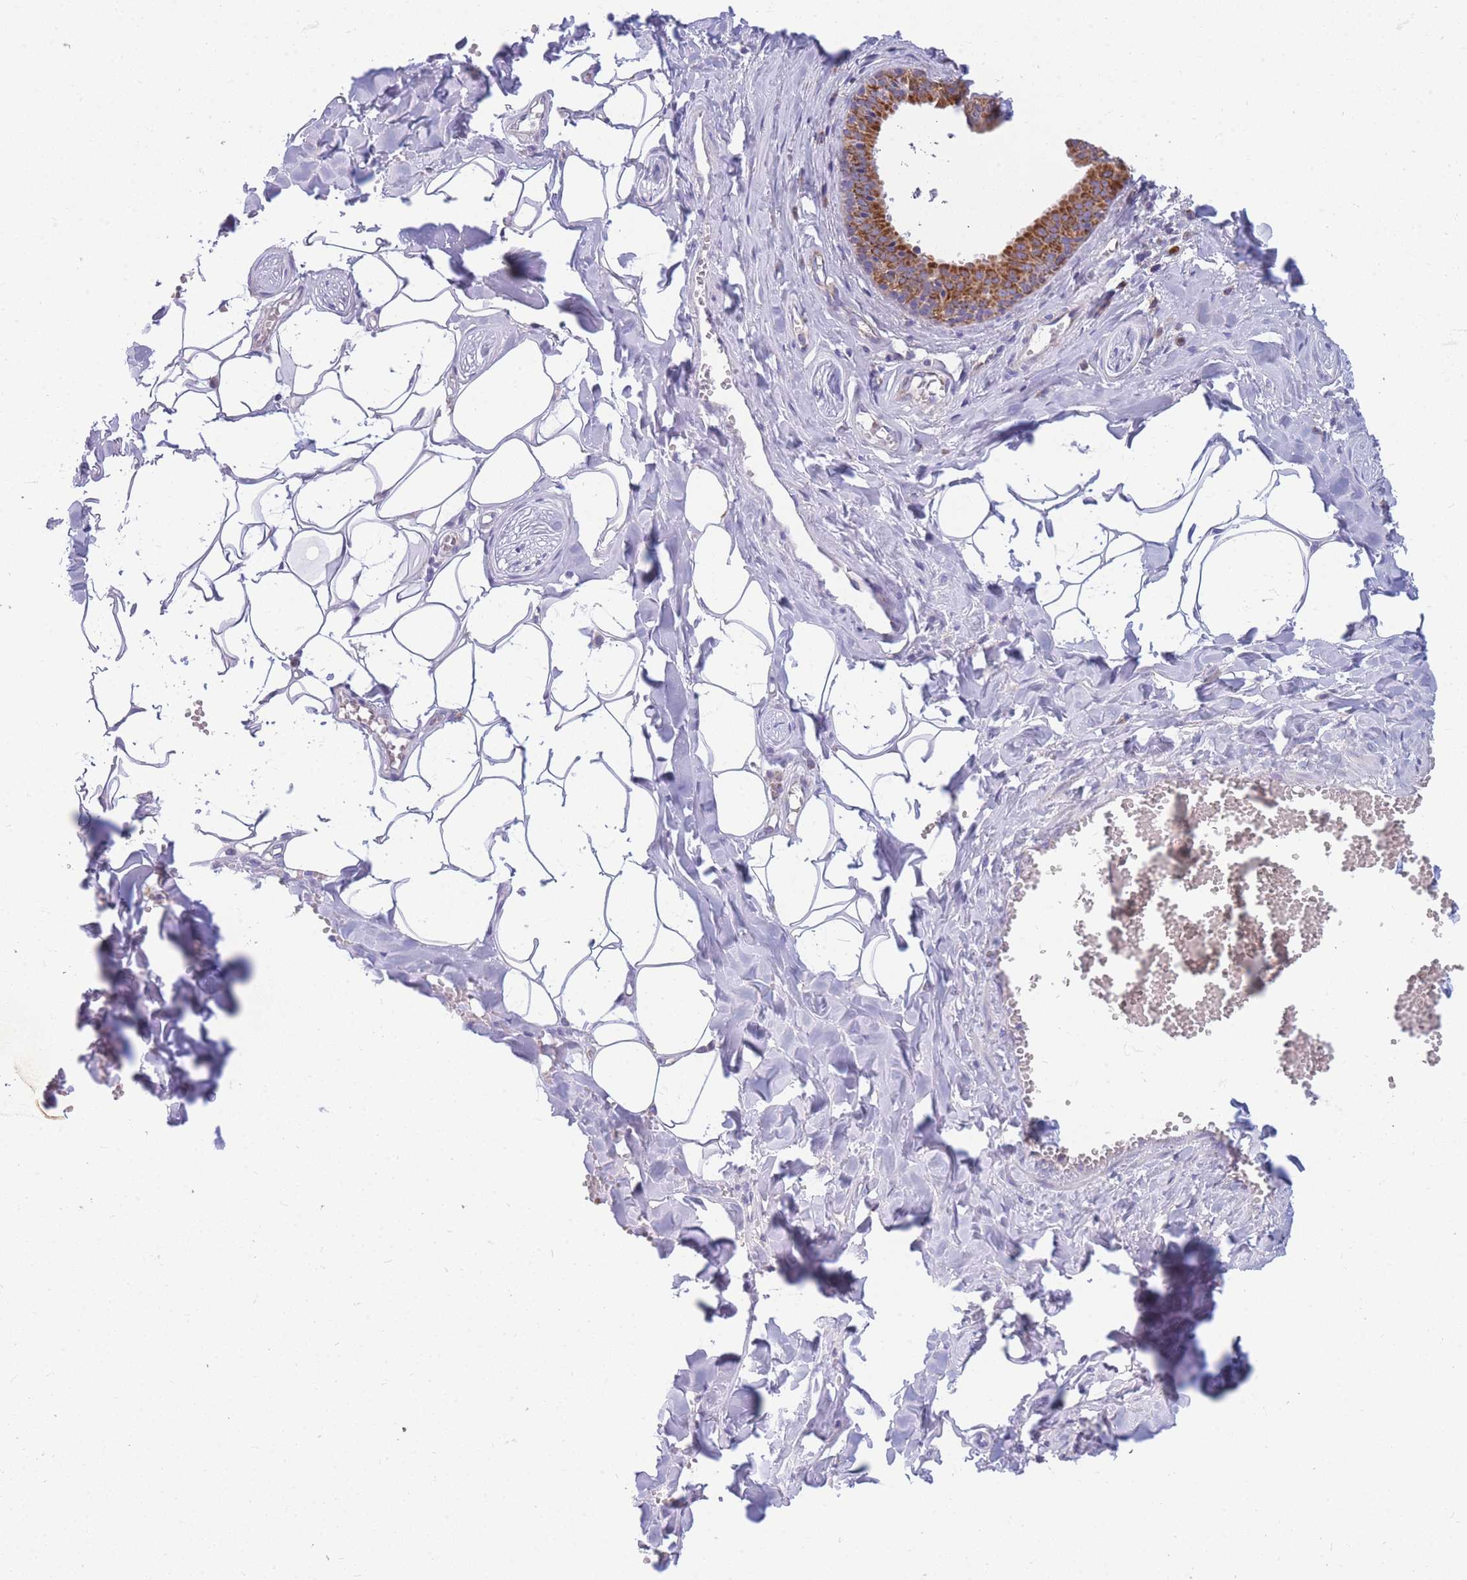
{"staining": {"intensity": "strong", "quantity": "25%-75%", "location": "cytoplasmic/membranous"}, "tissue": "salivary gland", "cell_type": "Glandular cells", "image_type": "normal", "snomed": [{"axis": "morphology", "description": "Normal tissue, NOS"}, {"axis": "topography", "description": "Salivary gland"}], "caption": "The histopathology image reveals staining of benign salivary gland, revealing strong cytoplasmic/membranous protein expression (brown color) within glandular cells. Immunohistochemistry stains the protein in brown and the nuclei are stained blue.", "gene": "MRPS11", "patient": {"sex": "male", "age": 62}}